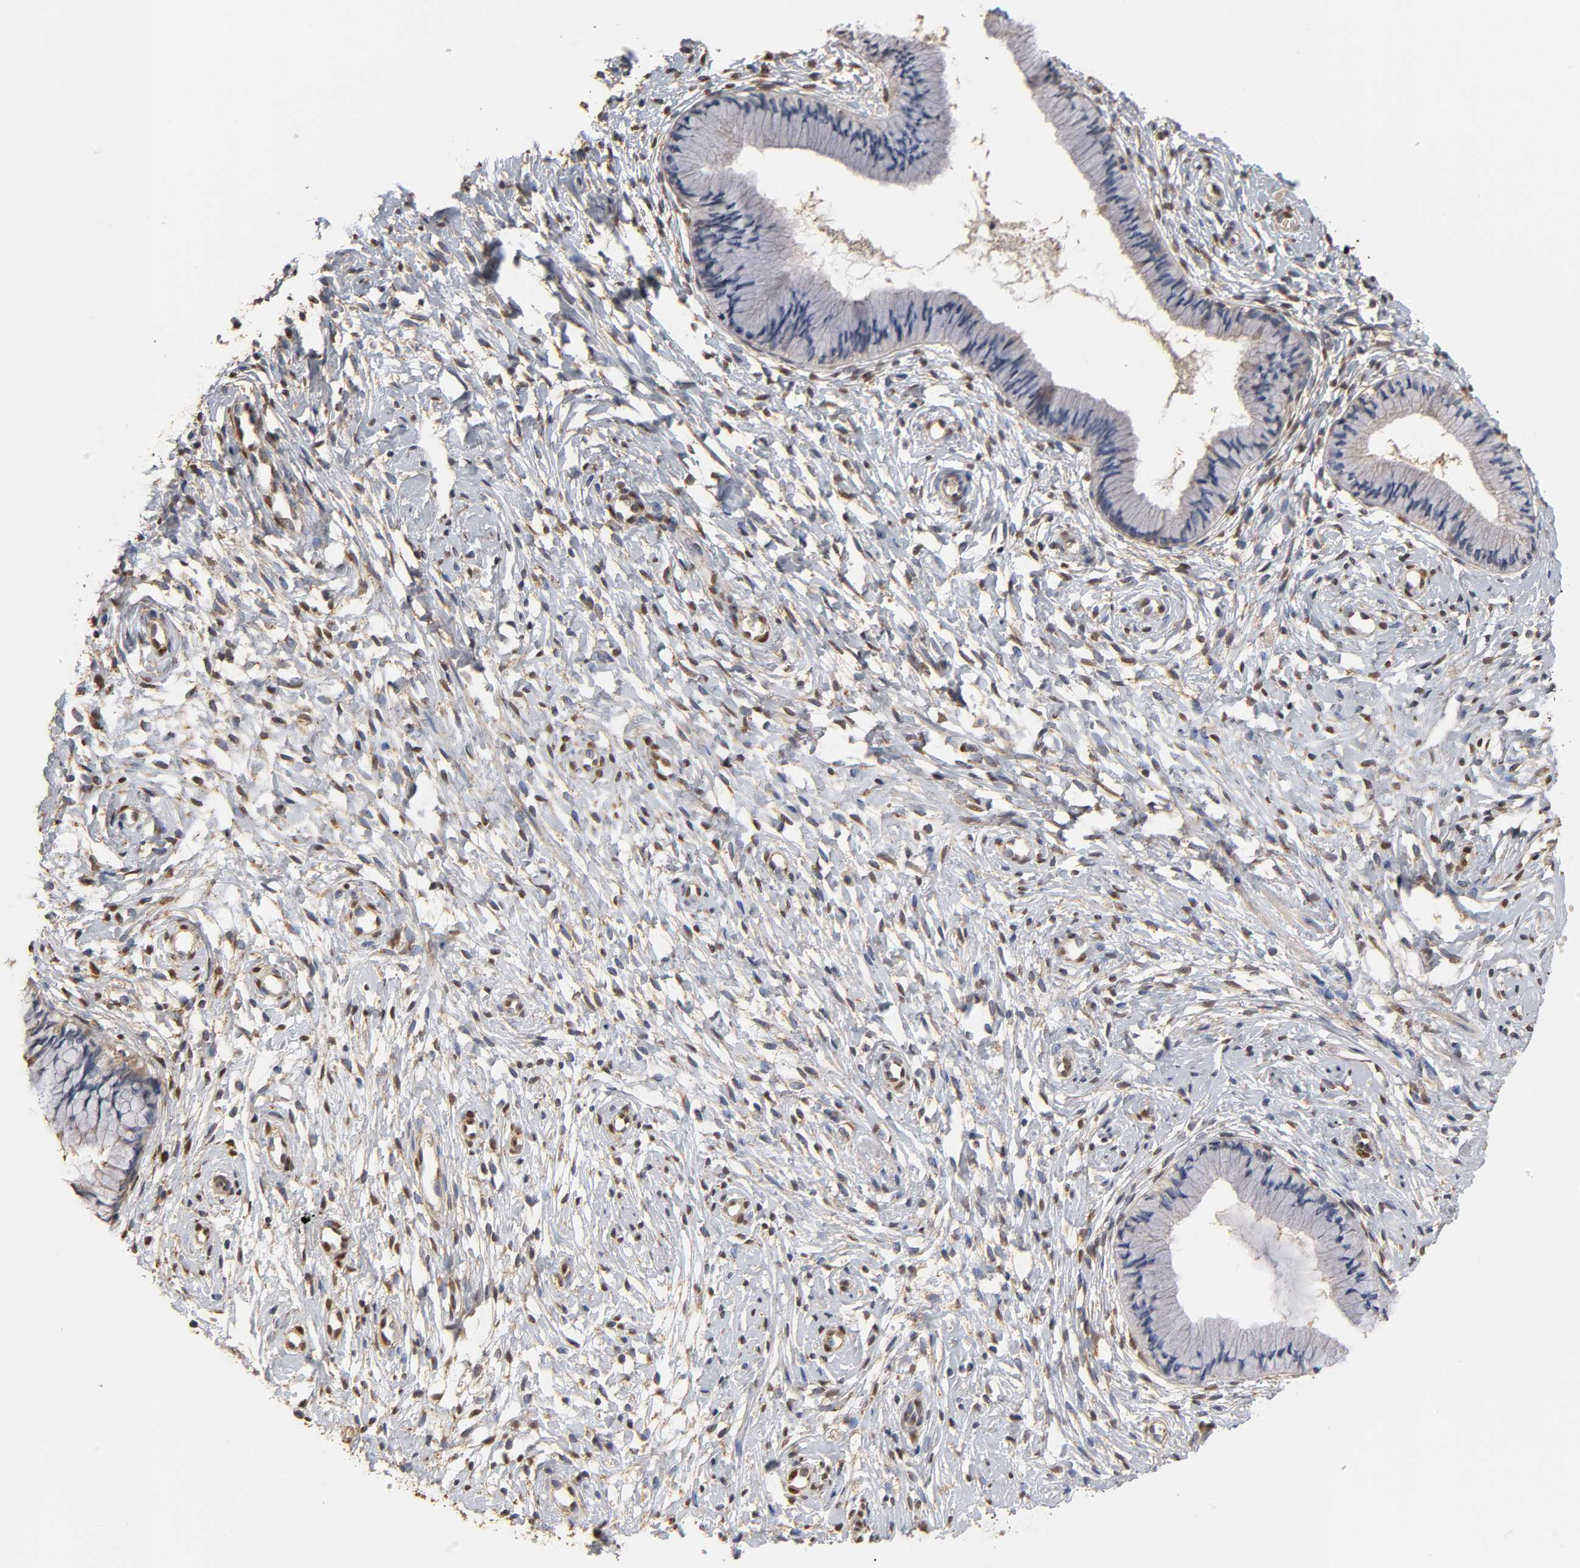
{"staining": {"intensity": "weak", "quantity": "25%-75%", "location": "cytoplasmic/membranous"}, "tissue": "cervix", "cell_type": "Glandular cells", "image_type": "normal", "snomed": [{"axis": "morphology", "description": "Normal tissue, NOS"}, {"axis": "topography", "description": "Cervix"}], "caption": "A high-resolution image shows IHC staining of normal cervix, which displays weak cytoplasmic/membranous staining in approximately 25%-75% of glandular cells. The protein of interest is stained brown, and the nuclei are stained in blue (DAB (3,3'-diaminobenzidine) IHC with brightfield microscopy, high magnification).", "gene": "PKN1", "patient": {"sex": "female", "age": 46}}